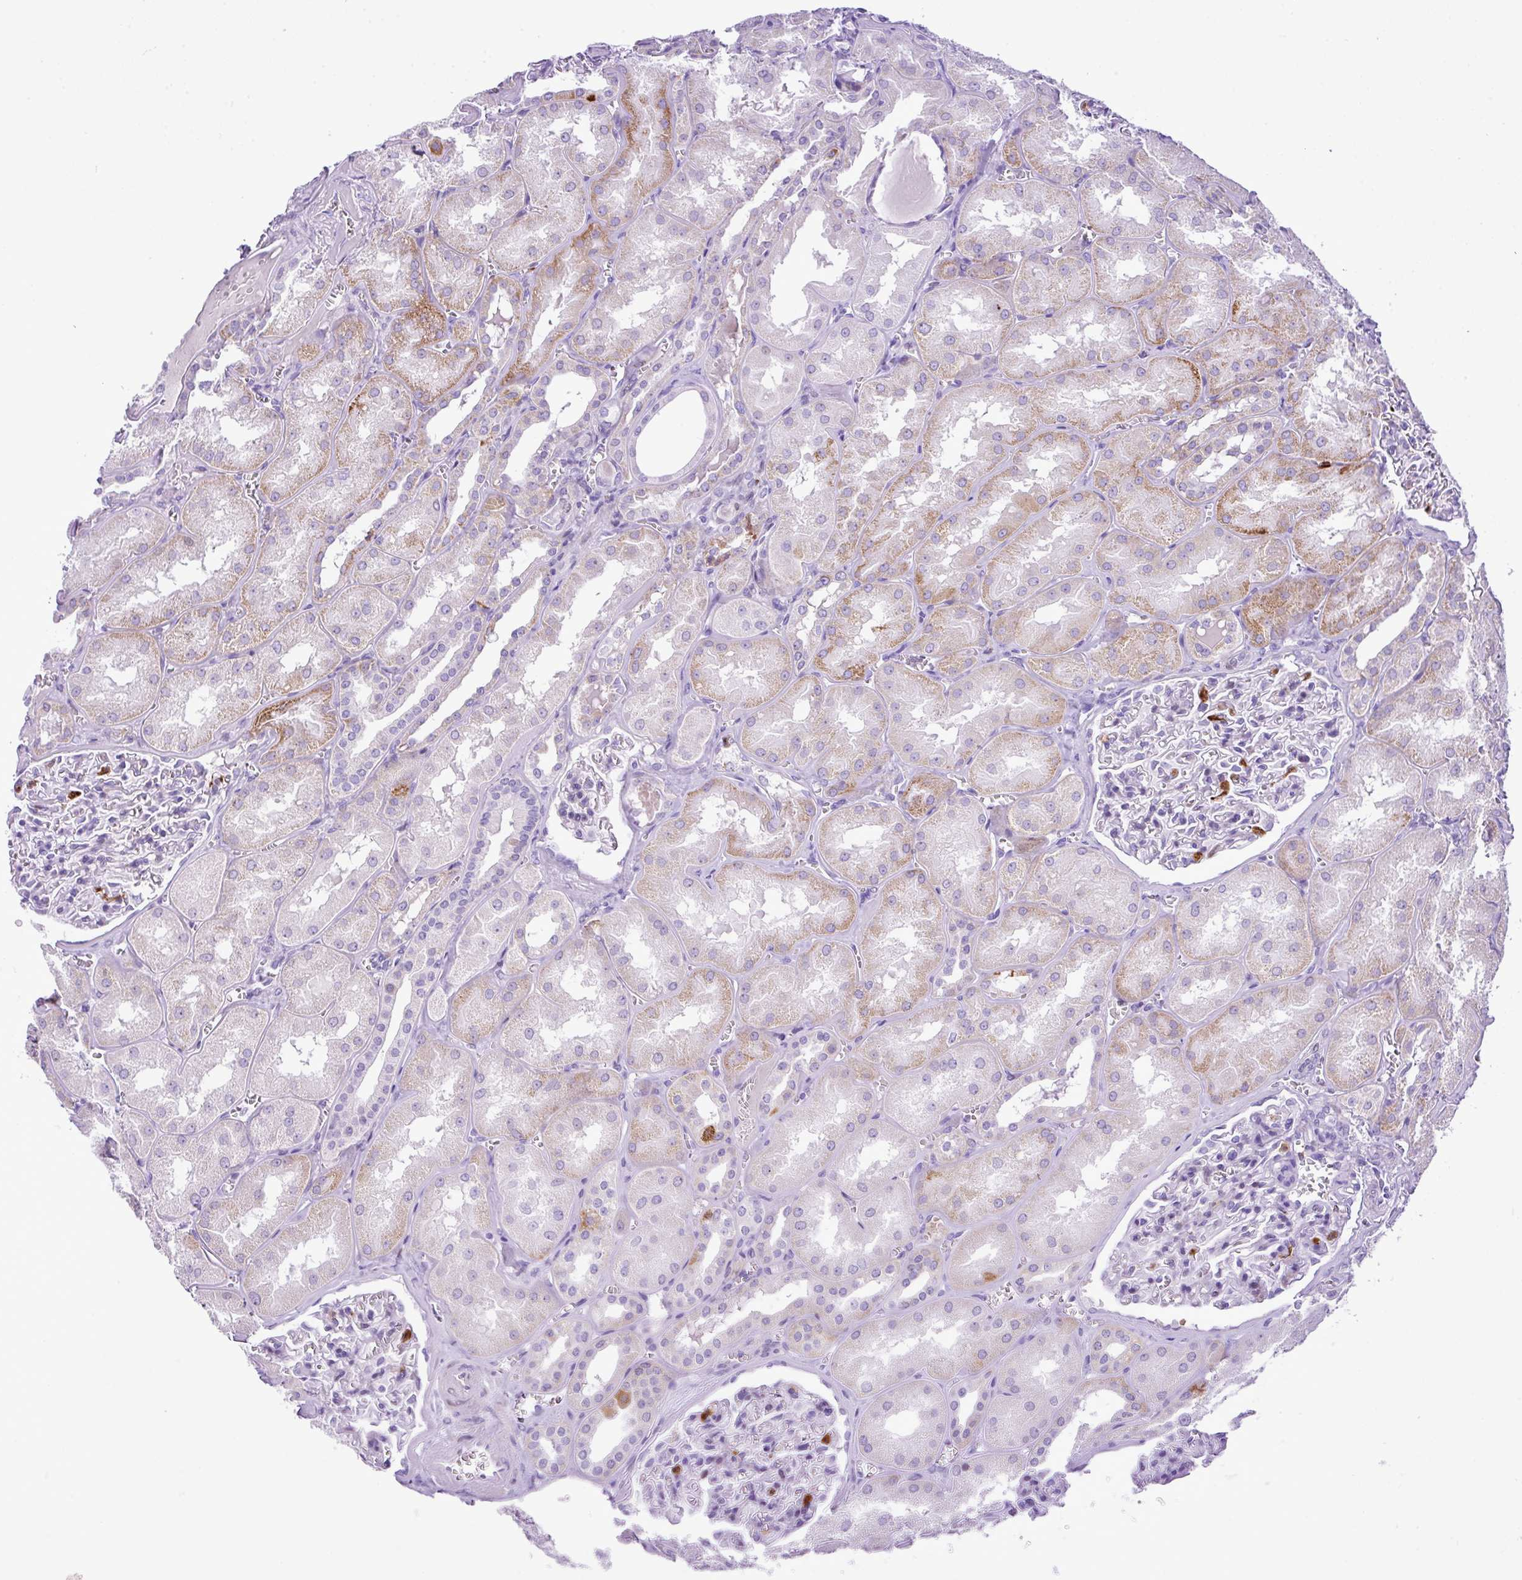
{"staining": {"intensity": "negative", "quantity": "none", "location": "none"}, "tissue": "kidney", "cell_type": "Cells in glomeruli", "image_type": "normal", "snomed": [{"axis": "morphology", "description": "Normal tissue, NOS"}, {"axis": "topography", "description": "Kidney"}], "caption": "DAB immunohistochemical staining of unremarkable human kidney exhibits no significant positivity in cells in glomeruli.", "gene": "RCAN2", "patient": {"sex": "male", "age": 61}}